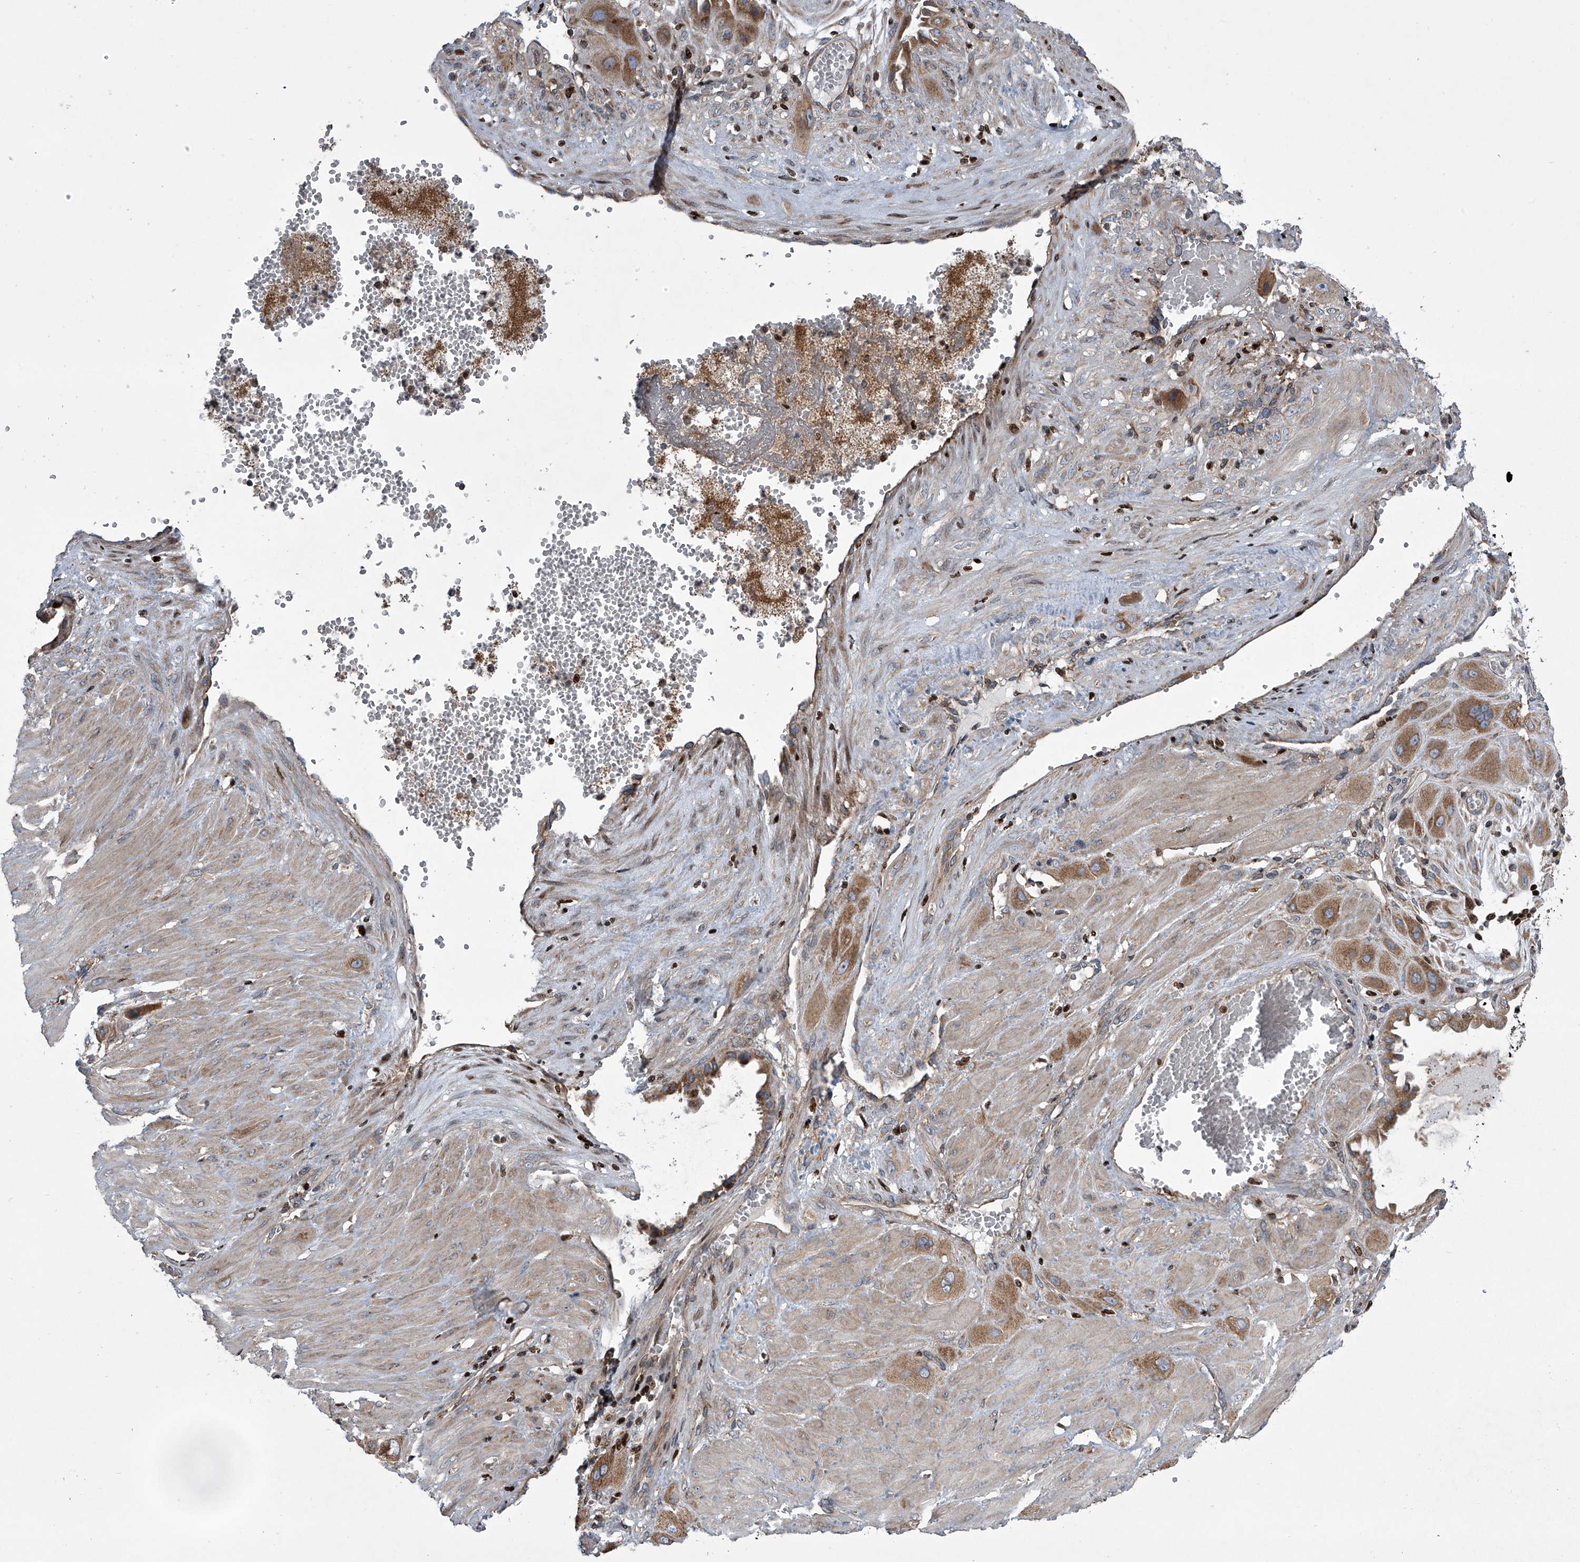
{"staining": {"intensity": "moderate", "quantity": ">75%", "location": "cytoplasmic/membranous"}, "tissue": "cervical cancer", "cell_type": "Tumor cells", "image_type": "cancer", "snomed": [{"axis": "morphology", "description": "Squamous cell carcinoma, NOS"}, {"axis": "topography", "description": "Cervix"}], "caption": "A high-resolution photomicrograph shows immunohistochemistry staining of cervical squamous cell carcinoma, which reveals moderate cytoplasmic/membranous expression in about >75% of tumor cells.", "gene": "STRADA", "patient": {"sex": "female", "age": 34}}